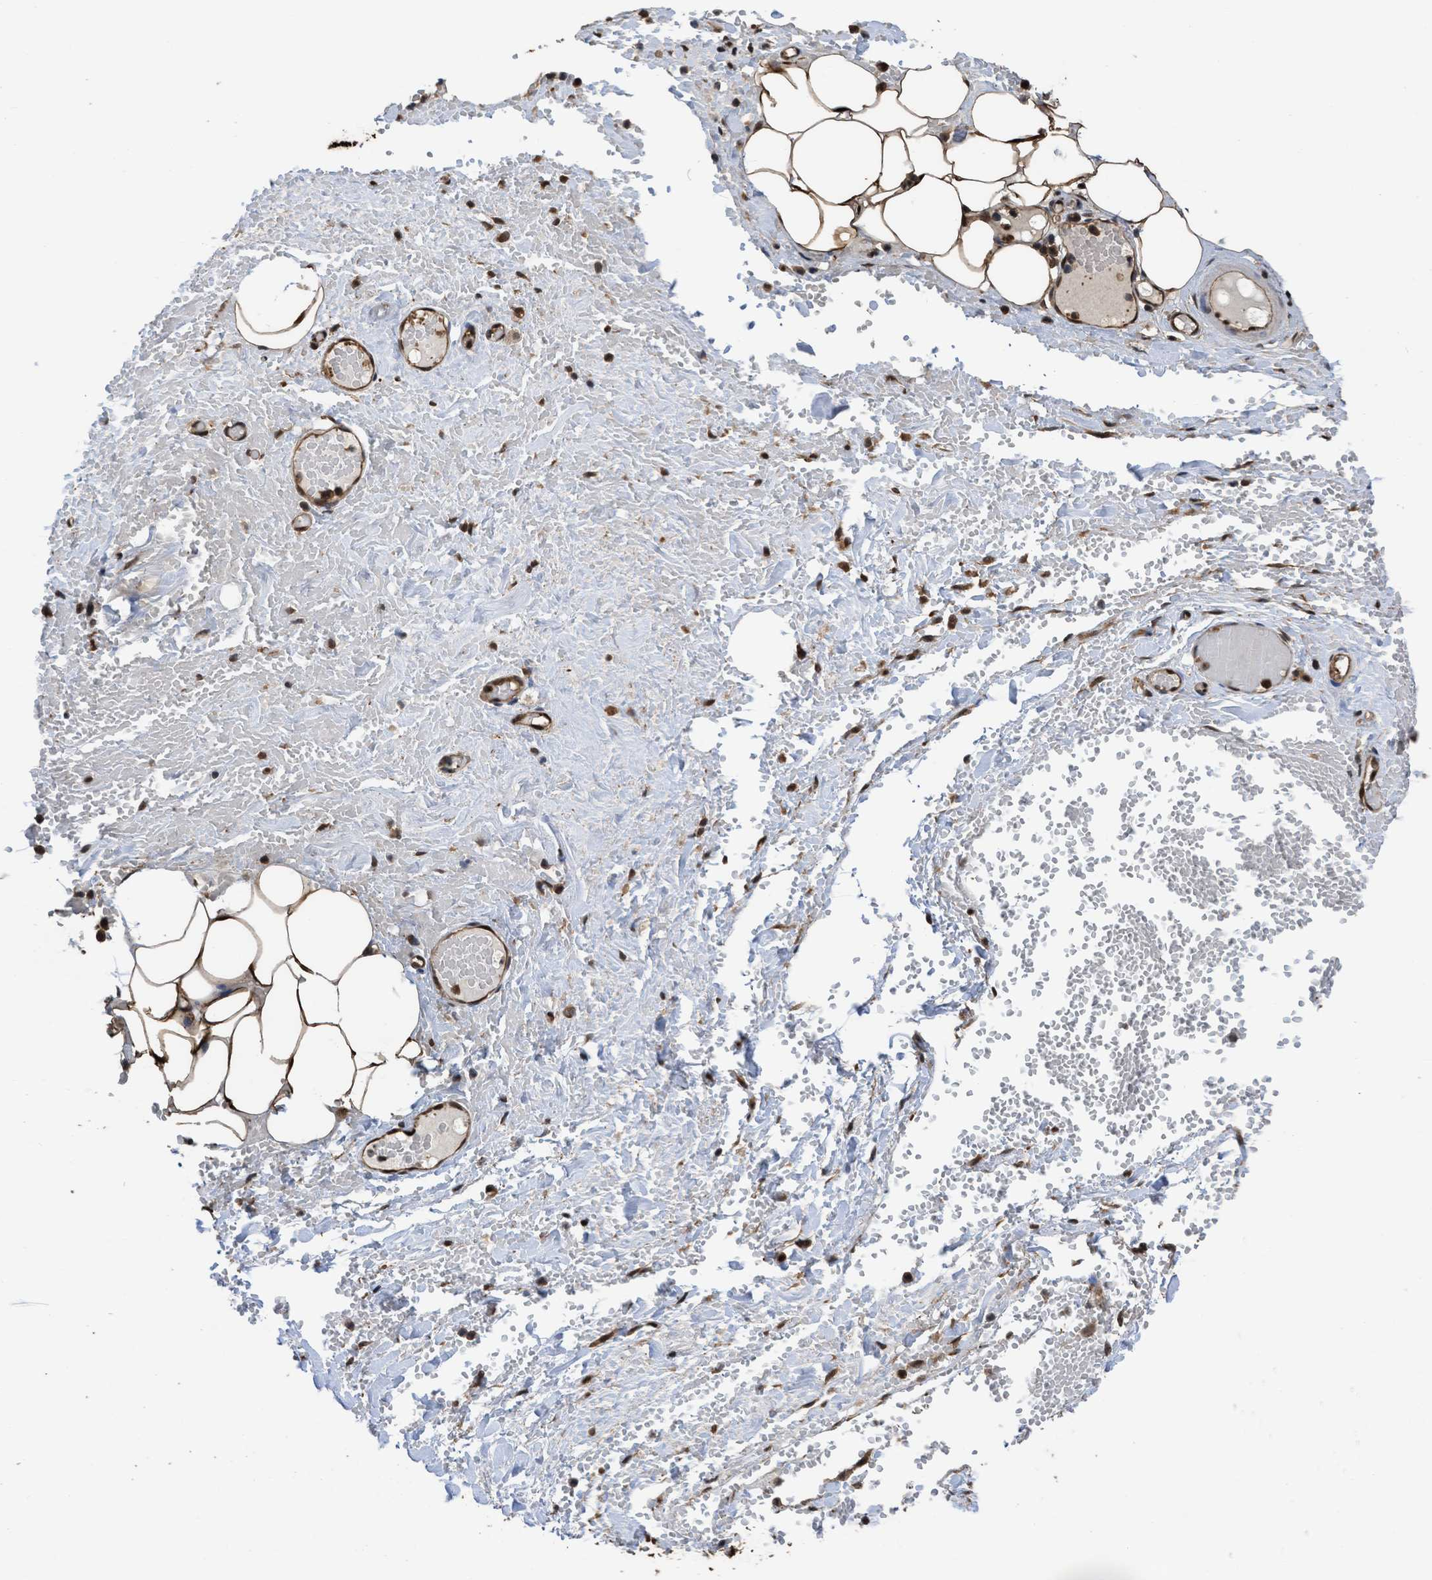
{"staining": {"intensity": "strong", "quantity": ">75%", "location": "cytoplasmic/membranous"}, "tissue": "adipose tissue", "cell_type": "Adipocytes", "image_type": "normal", "snomed": [{"axis": "morphology", "description": "Normal tissue, NOS"}, {"axis": "topography", "description": "Soft tissue"}, {"axis": "topography", "description": "Vascular tissue"}], "caption": "A high amount of strong cytoplasmic/membranous positivity is identified in approximately >75% of adipocytes in benign adipose tissue.", "gene": "YWHAG", "patient": {"sex": "female", "age": 35}}